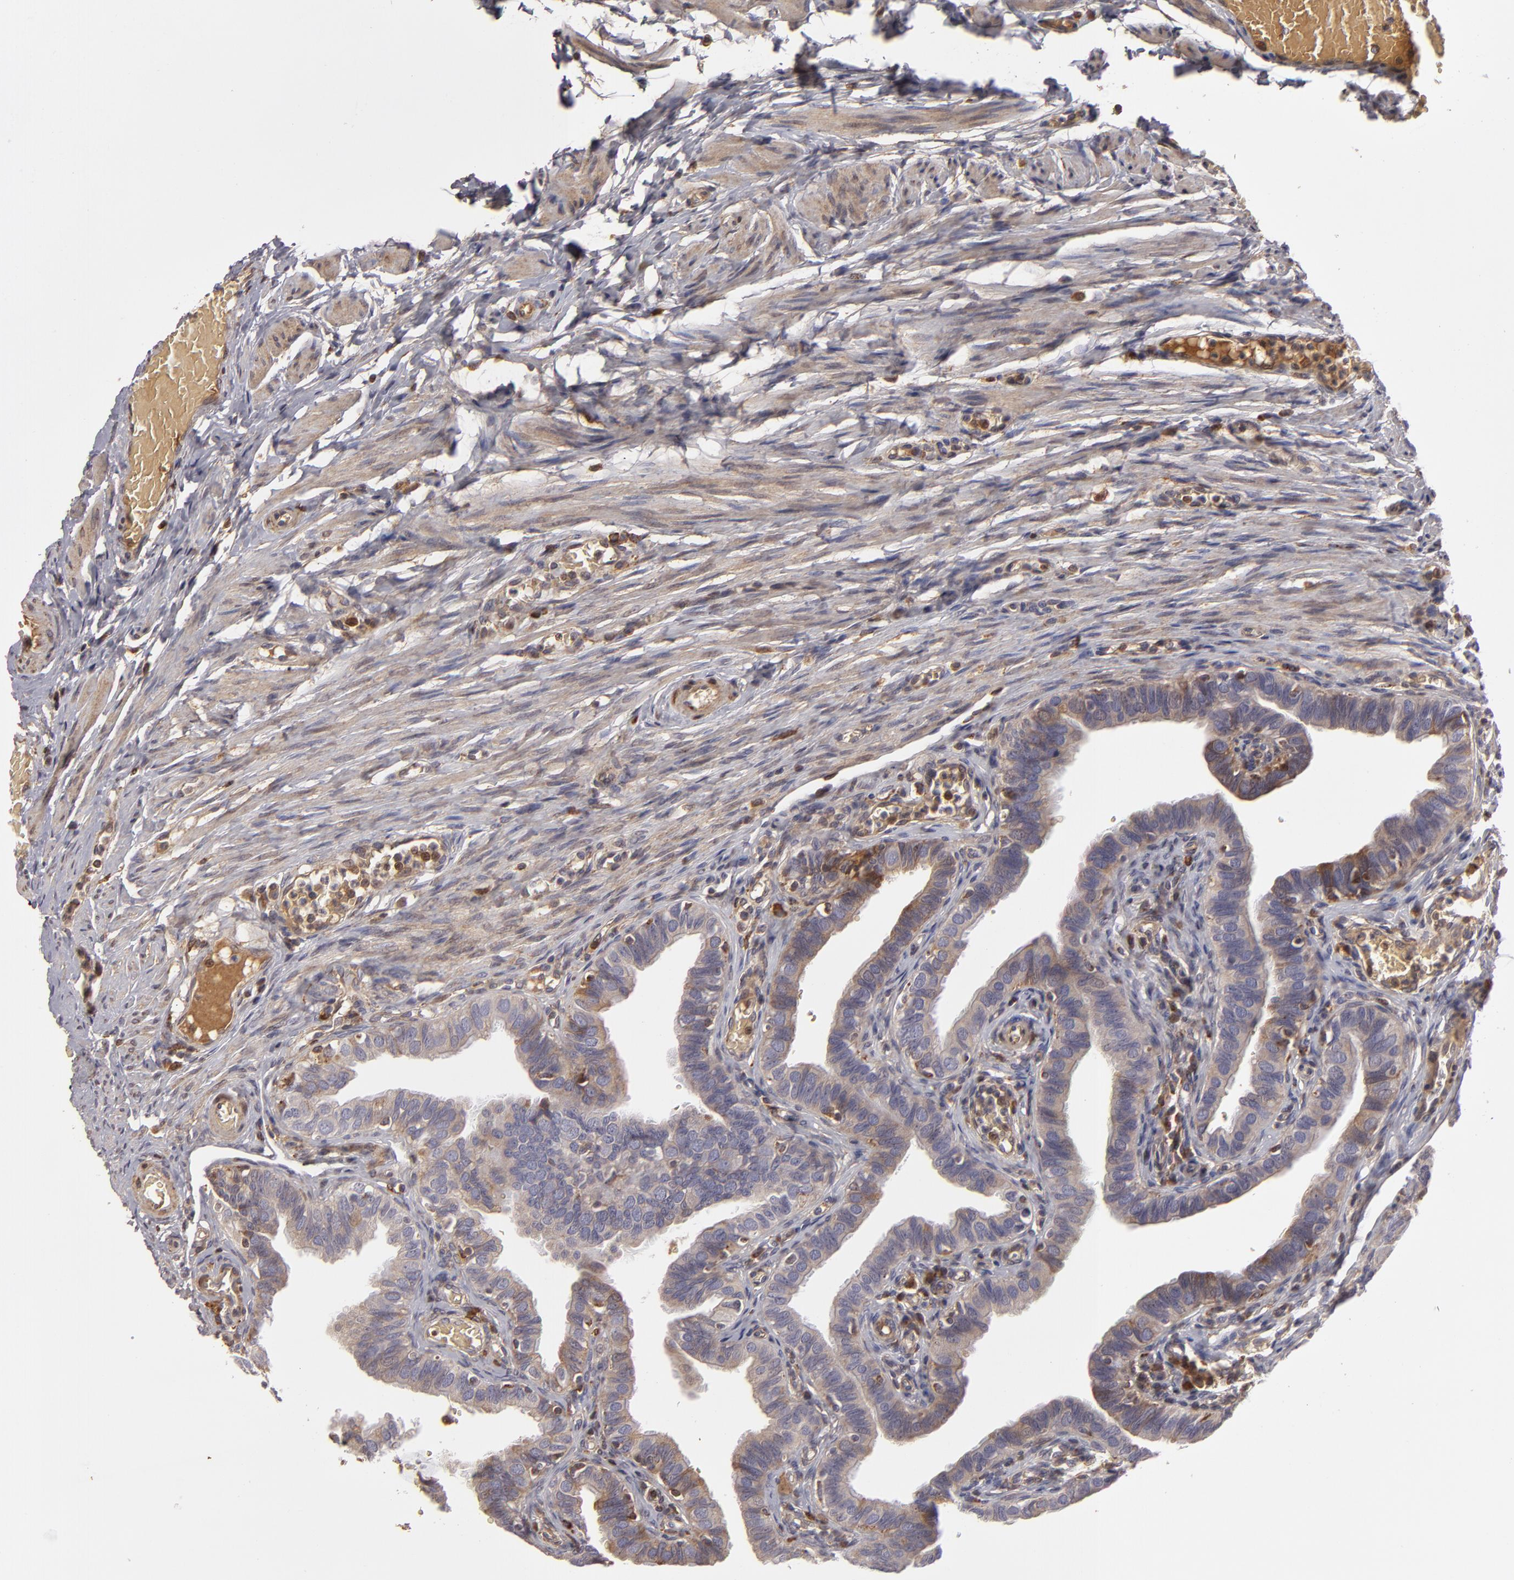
{"staining": {"intensity": "weak", "quantity": ">75%", "location": "cytoplasmic/membranous"}, "tissue": "fallopian tube", "cell_type": "Glandular cells", "image_type": "normal", "snomed": [{"axis": "morphology", "description": "Normal tissue, NOS"}, {"axis": "topography", "description": "Fallopian tube"}, {"axis": "topography", "description": "Ovary"}], "caption": "Glandular cells exhibit weak cytoplasmic/membranous expression in approximately >75% of cells in benign fallopian tube.", "gene": "CFB", "patient": {"sex": "female", "age": 51}}